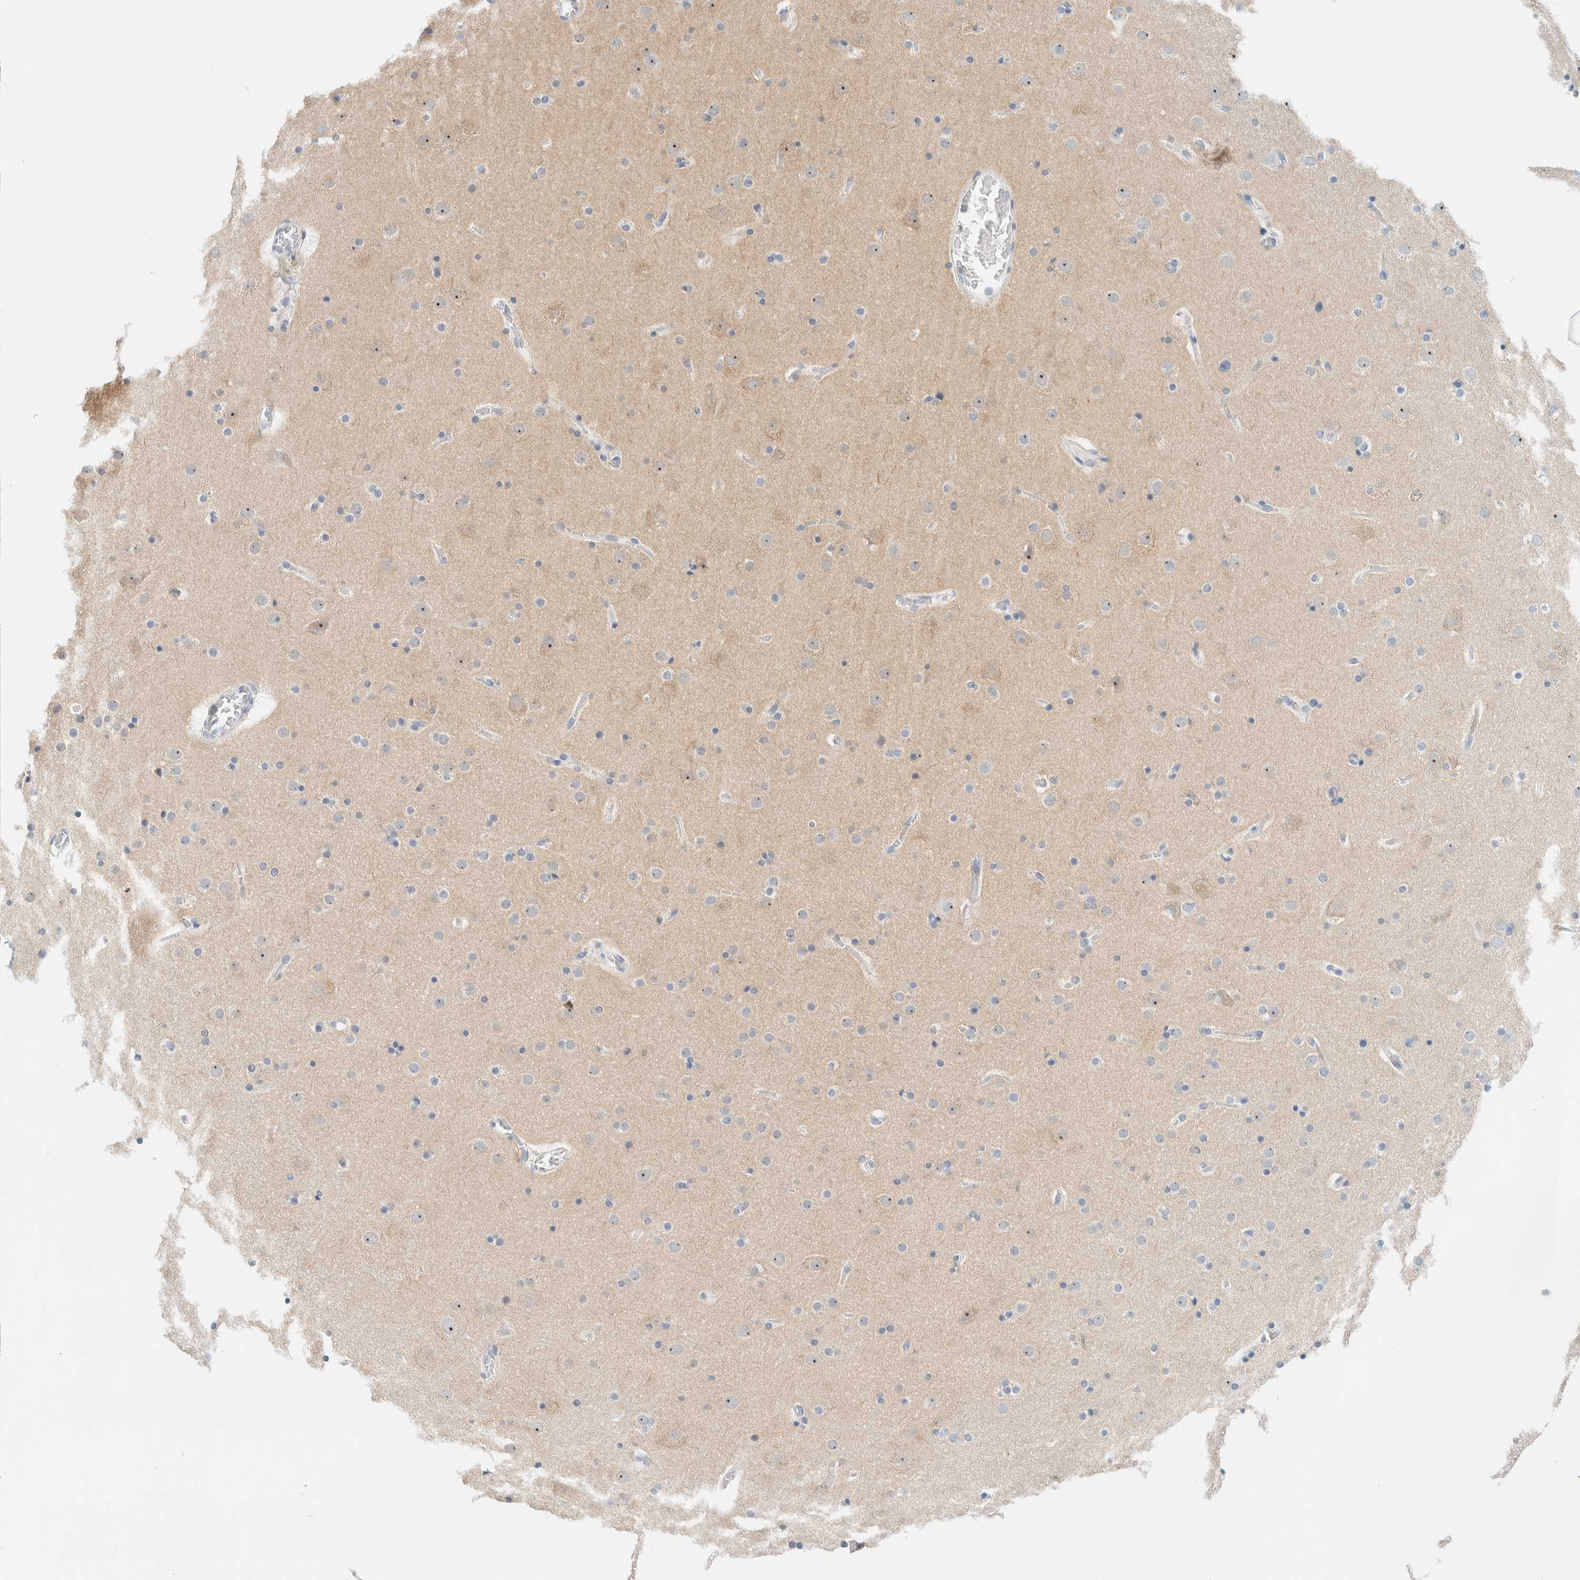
{"staining": {"intensity": "negative", "quantity": "none", "location": "none"}, "tissue": "cerebral cortex", "cell_type": "Endothelial cells", "image_type": "normal", "snomed": [{"axis": "morphology", "description": "Normal tissue, NOS"}, {"axis": "topography", "description": "Cerebral cortex"}], "caption": "This micrograph is of benign cerebral cortex stained with IHC to label a protein in brown with the nuclei are counter-stained blue. There is no positivity in endothelial cells. Nuclei are stained in blue.", "gene": "NDE1", "patient": {"sex": "male", "age": 57}}